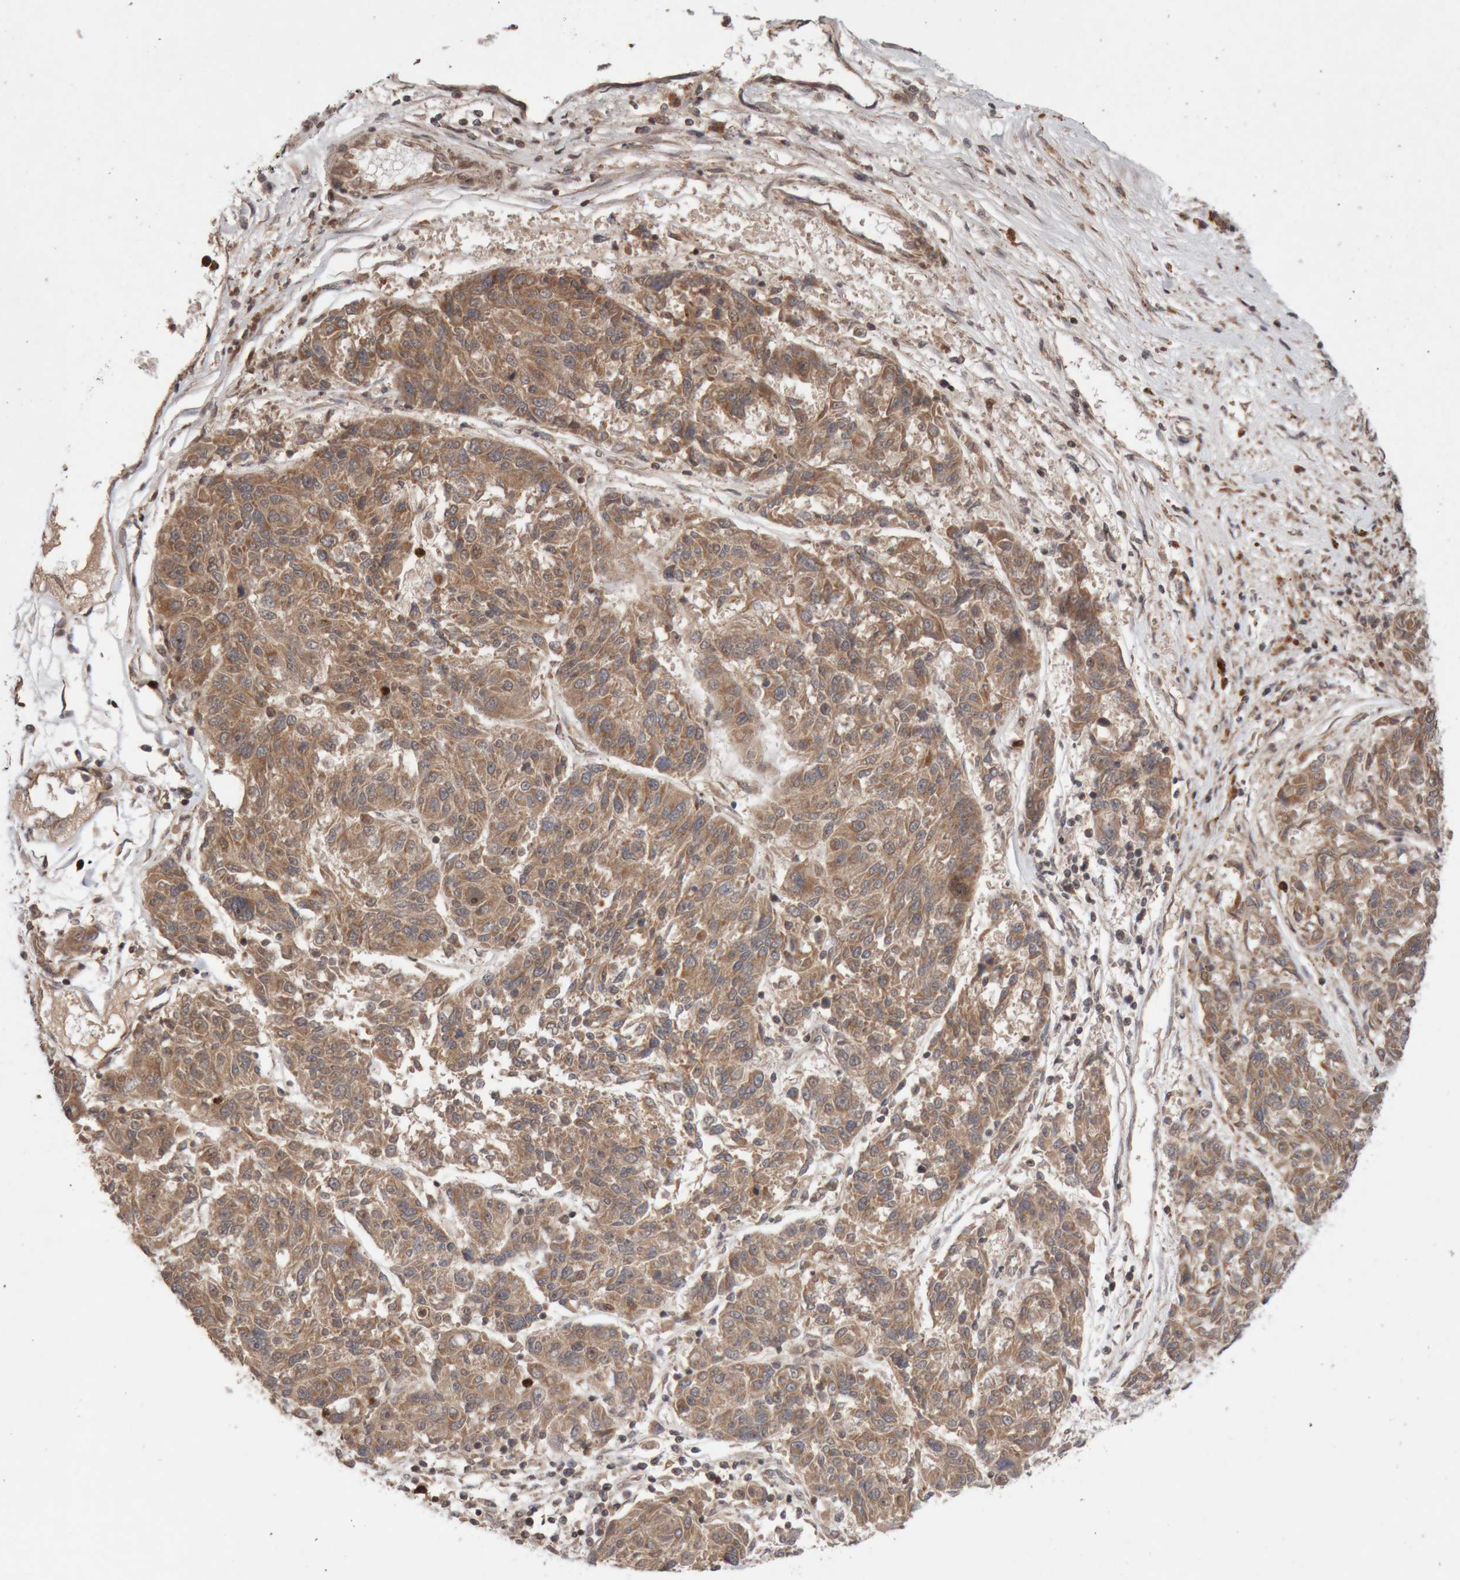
{"staining": {"intensity": "moderate", "quantity": ">75%", "location": "cytoplasmic/membranous"}, "tissue": "melanoma", "cell_type": "Tumor cells", "image_type": "cancer", "snomed": [{"axis": "morphology", "description": "Malignant melanoma, NOS"}, {"axis": "topography", "description": "Skin"}], "caption": "IHC image of malignant melanoma stained for a protein (brown), which shows medium levels of moderate cytoplasmic/membranous expression in about >75% of tumor cells.", "gene": "KIF21B", "patient": {"sex": "male", "age": 53}}